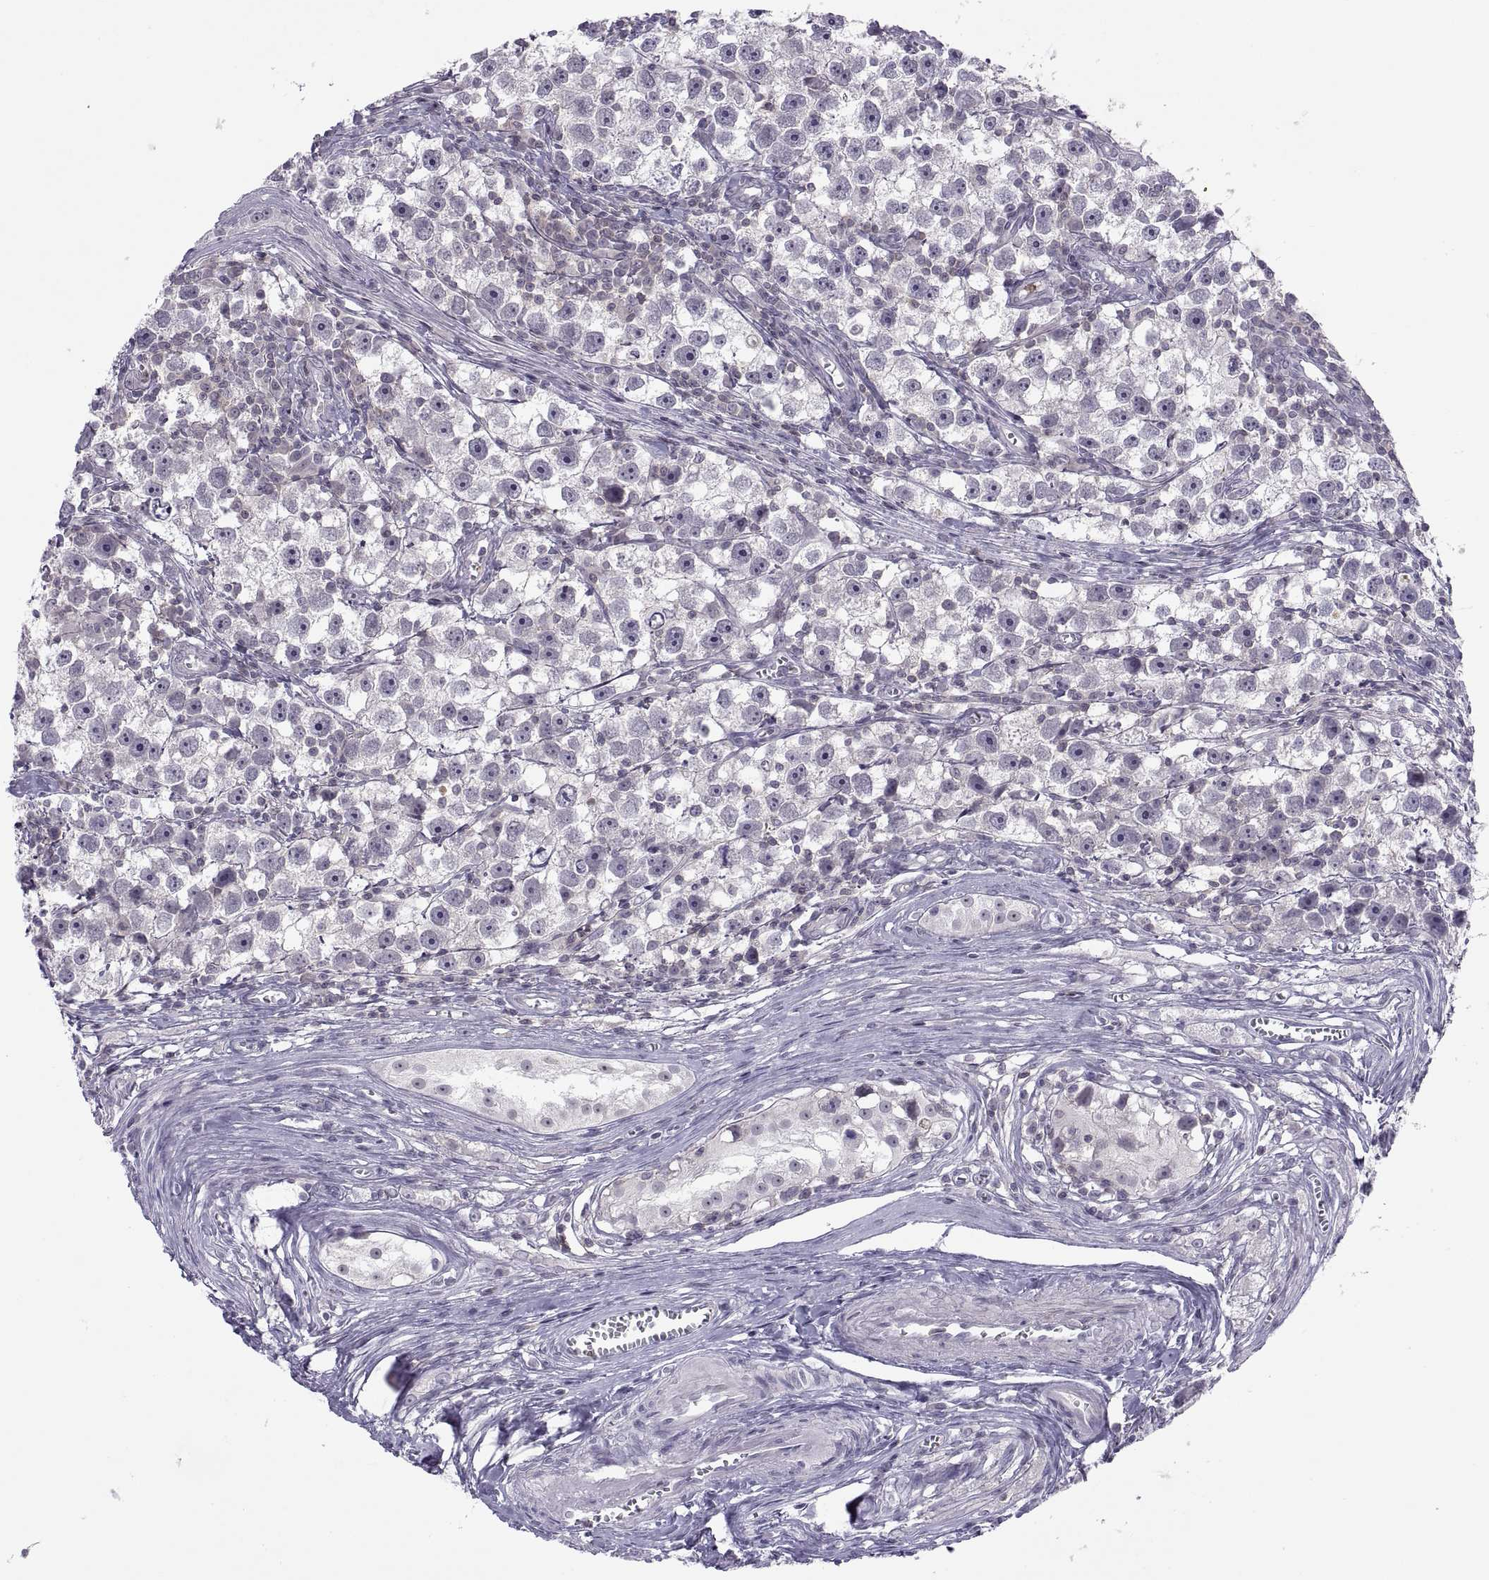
{"staining": {"intensity": "negative", "quantity": "none", "location": "none"}, "tissue": "testis cancer", "cell_type": "Tumor cells", "image_type": "cancer", "snomed": [{"axis": "morphology", "description": "Seminoma, NOS"}, {"axis": "topography", "description": "Testis"}], "caption": "IHC micrograph of testis seminoma stained for a protein (brown), which reveals no staining in tumor cells.", "gene": "TTC21A", "patient": {"sex": "male", "age": 30}}